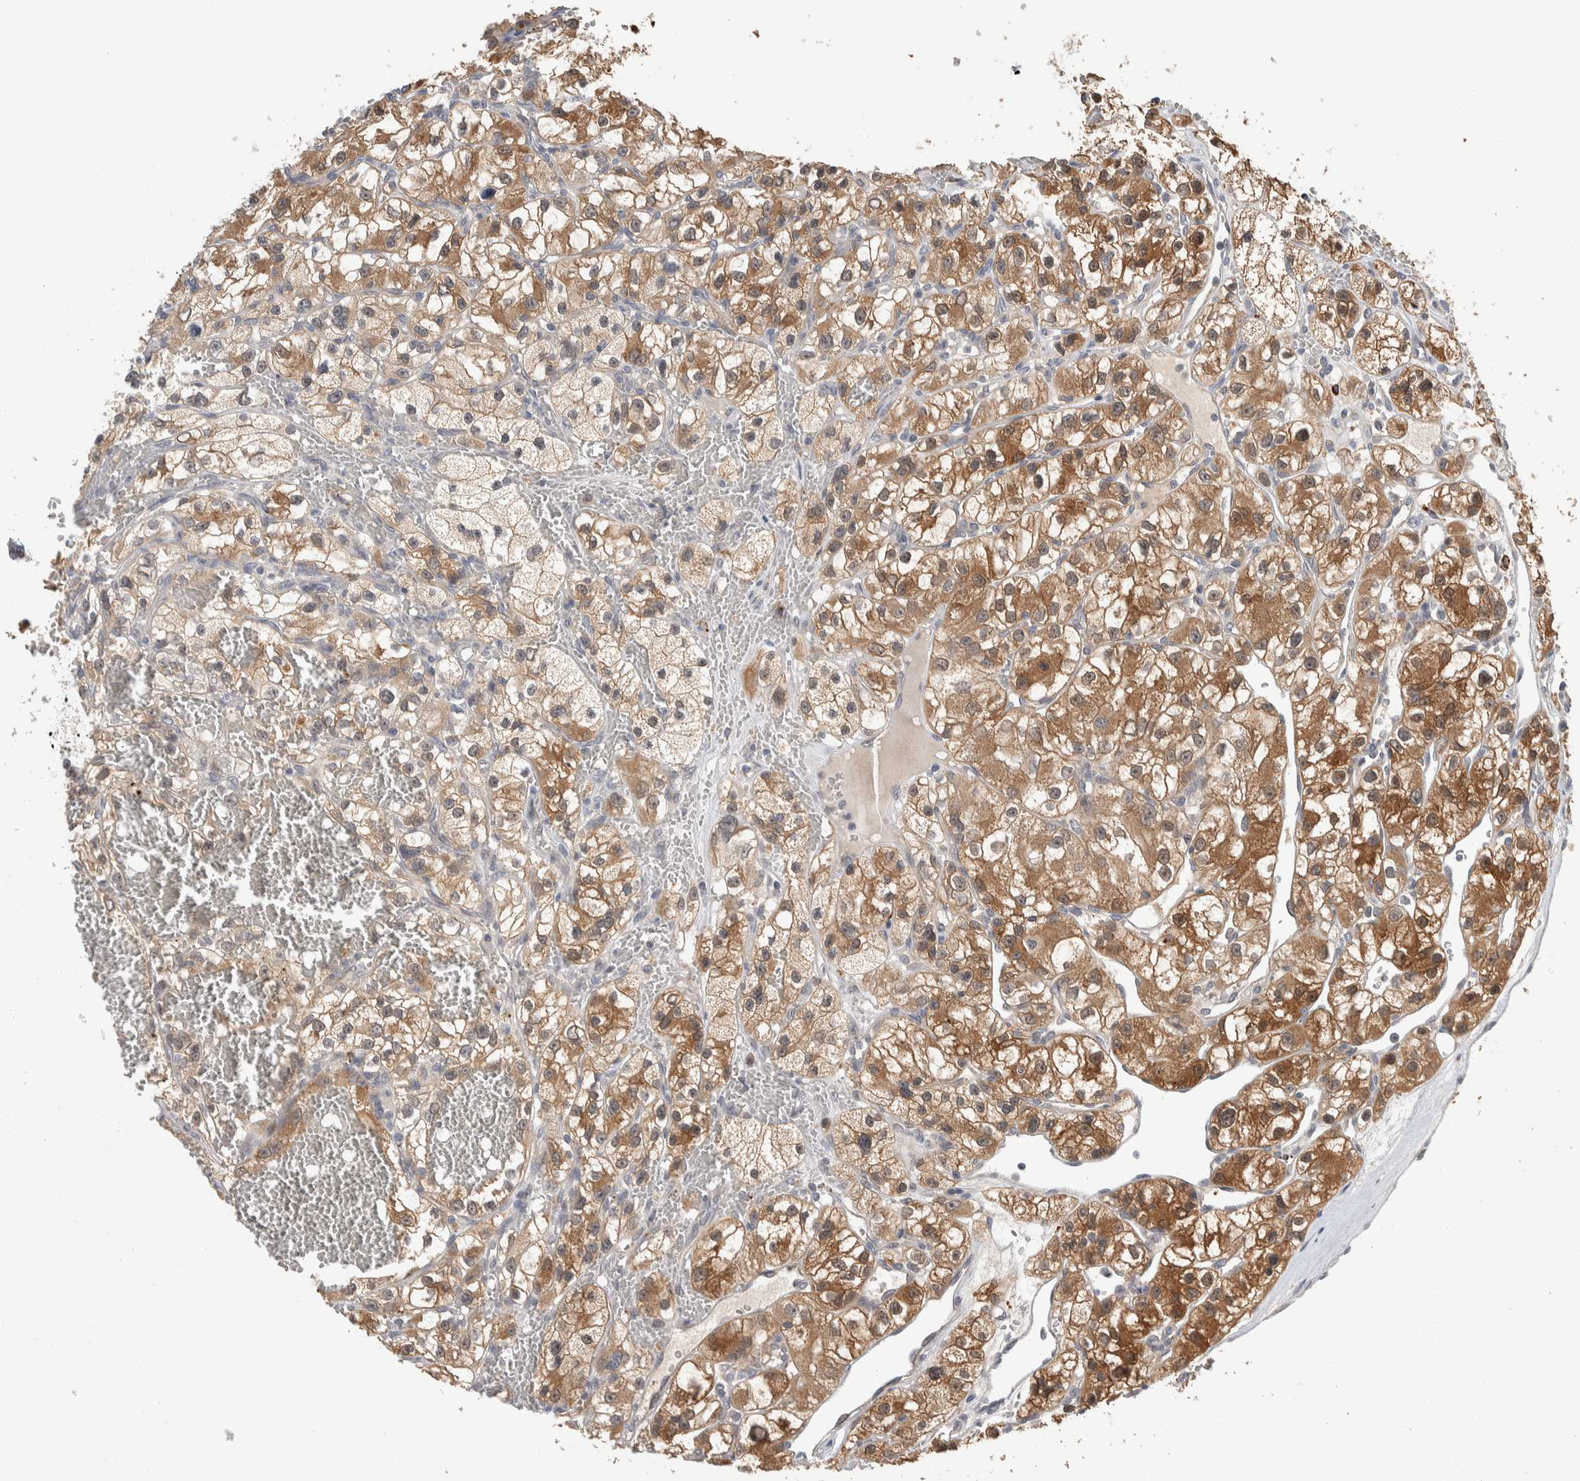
{"staining": {"intensity": "moderate", "quantity": ">75%", "location": "cytoplasmic/membranous"}, "tissue": "renal cancer", "cell_type": "Tumor cells", "image_type": "cancer", "snomed": [{"axis": "morphology", "description": "Adenocarcinoma, NOS"}, {"axis": "topography", "description": "Kidney"}], "caption": "Adenocarcinoma (renal) was stained to show a protein in brown. There is medium levels of moderate cytoplasmic/membranous expression in about >75% of tumor cells.", "gene": "SHPK", "patient": {"sex": "female", "age": 57}}